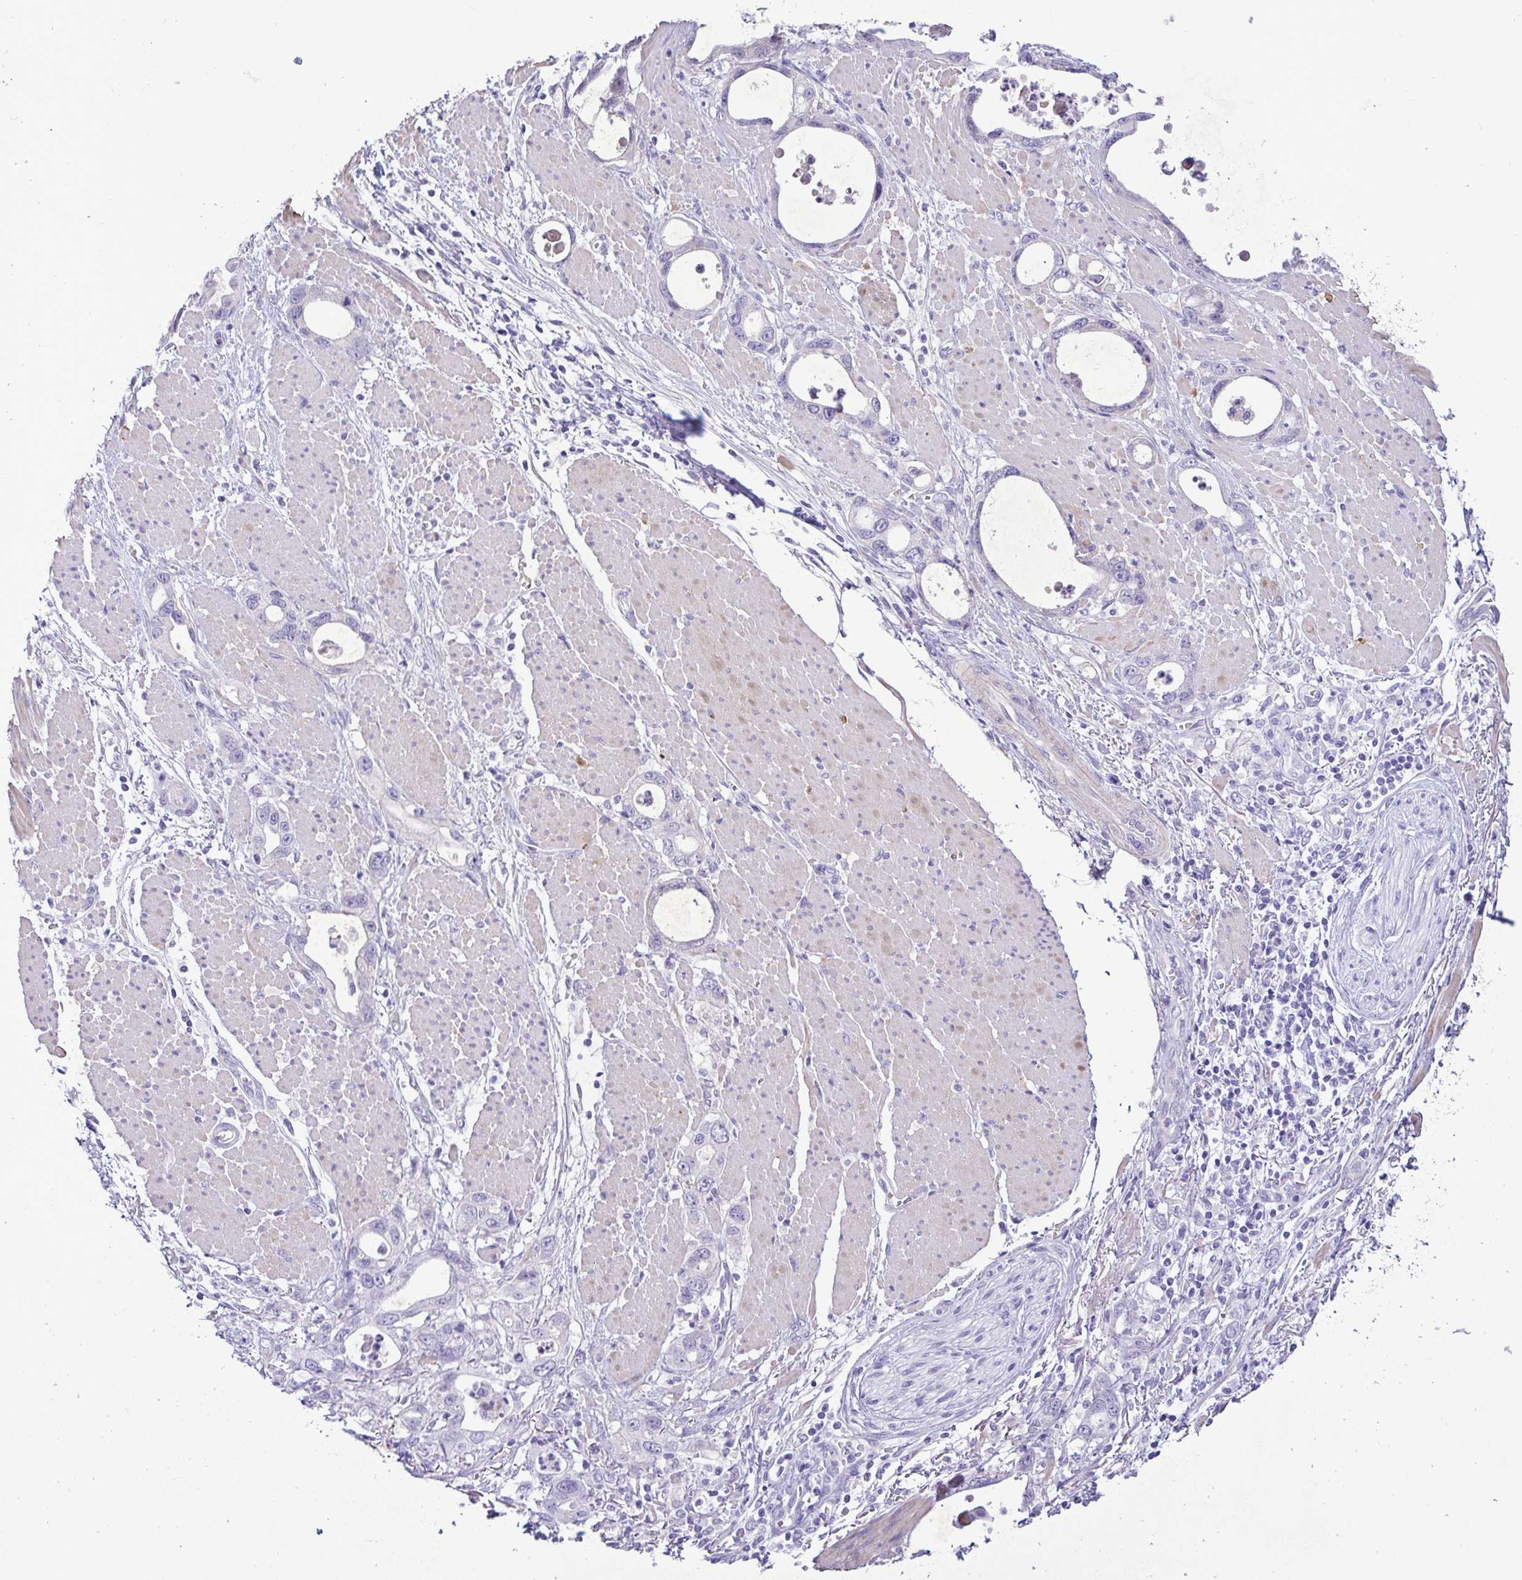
{"staining": {"intensity": "weak", "quantity": "<25%", "location": "cytoplasmic/membranous"}, "tissue": "stomach cancer", "cell_type": "Tumor cells", "image_type": "cancer", "snomed": [{"axis": "morphology", "description": "Adenocarcinoma, NOS"}, {"axis": "topography", "description": "Stomach, upper"}], "caption": "The immunohistochemistry image has no significant positivity in tumor cells of stomach adenocarcinoma tissue. (DAB IHC visualized using brightfield microscopy, high magnification).", "gene": "FAM86B1", "patient": {"sex": "male", "age": 74}}